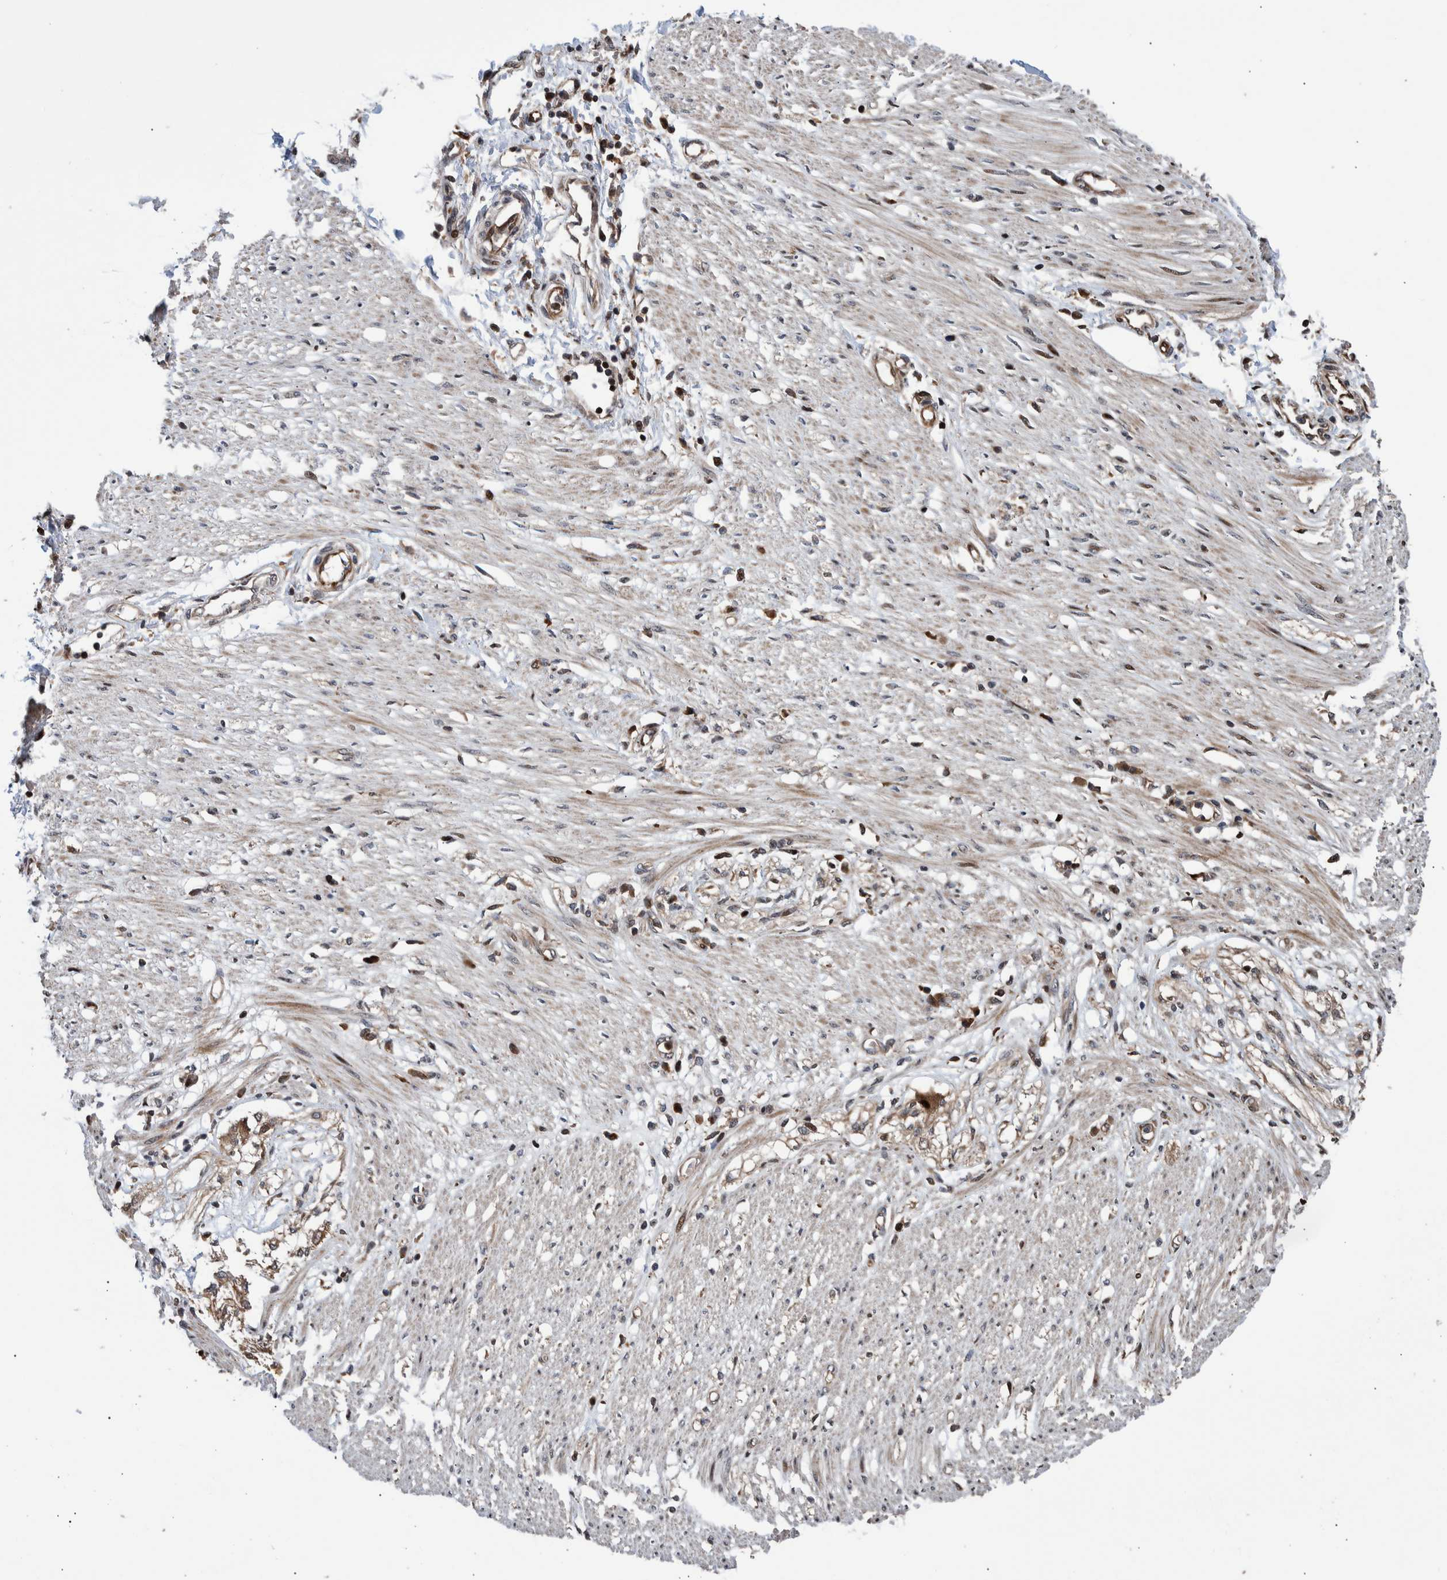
{"staining": {"intensity": "moderate", "quantity": ">75%", "location": "nuclear"}, "tissue": "soft tissue", "cell_type": "Fibroblasts", "image_type": "normal", "snomed": [{"axis": "morphology", "description": "Normal tissue, NOS"}, {"axis": "morphology", "description": "Adenocarcinoma, NOS"}, {"axis": "topography", "description": "Colon"}, {"axis": "topography", "description": "Peripheral nerve tissue"}], "caption": "Soft tissue stained with immunohistochemistry displays moderate nuclear staining in about >75% of fibroblasts.", "gene": "SHISA6", "patient": {"sex": "male", "age": 14}}